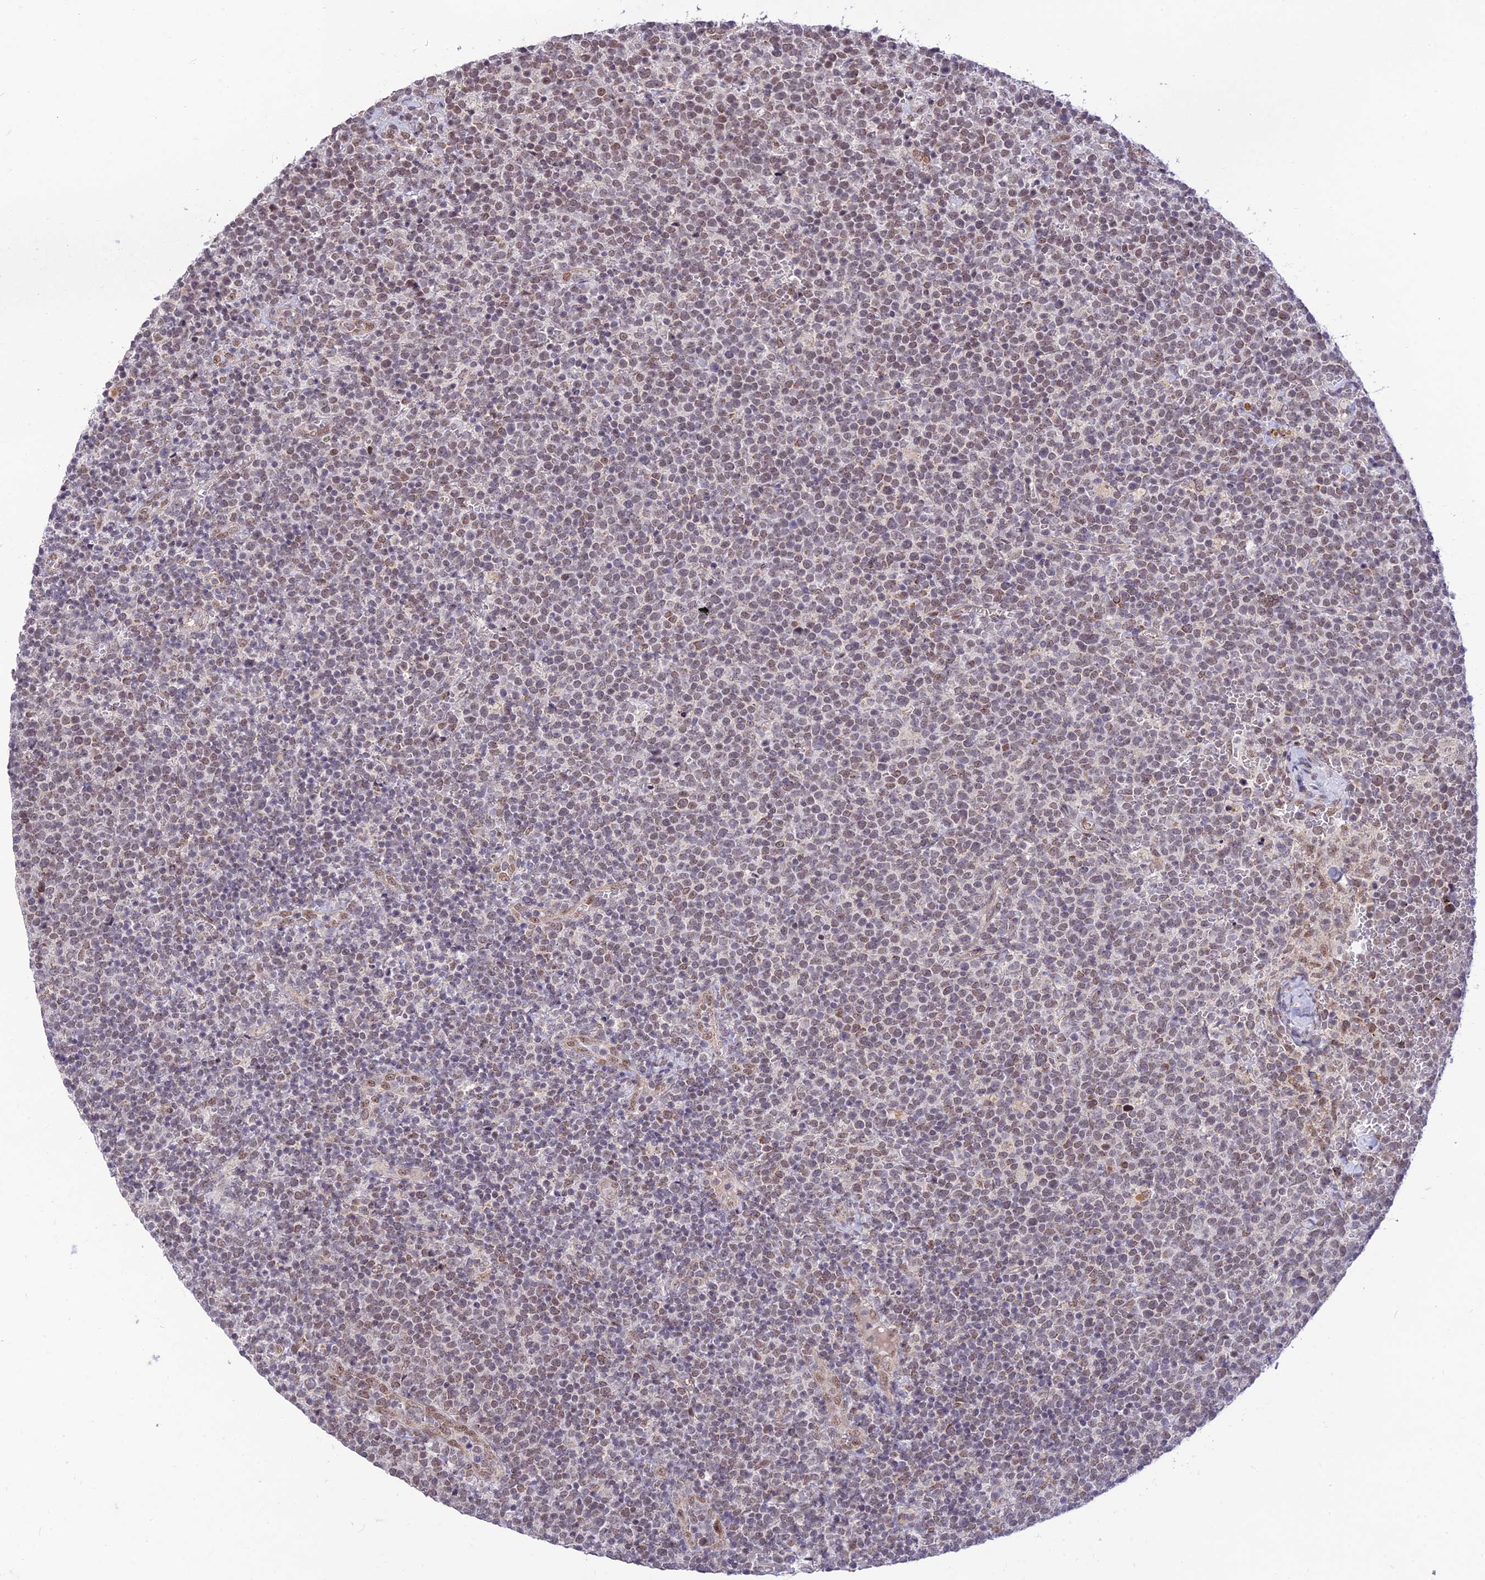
{"staining": {"intensity": "weak", "quantity": ">75%", "location": "nuclear"}, "tissue": "lymphoma", "cell_type": "Tumor cells", "image_type": "cancer", "snomed": [{"axis": "morphology", "description": "Malignant lymphoma, non-Hodgkin's type, High grade"}, {"axis": "topography", "description": "Lymph node"}], "caption": "Protein expression analysis of human lymphoma reveals weak nuclear staining in approximately >75% of tumor cells. (Brightfield microscopy of DAB IHC at high magnification).", "gene": "MICOS13", "patient": {"sex": "male", "age": 61}}